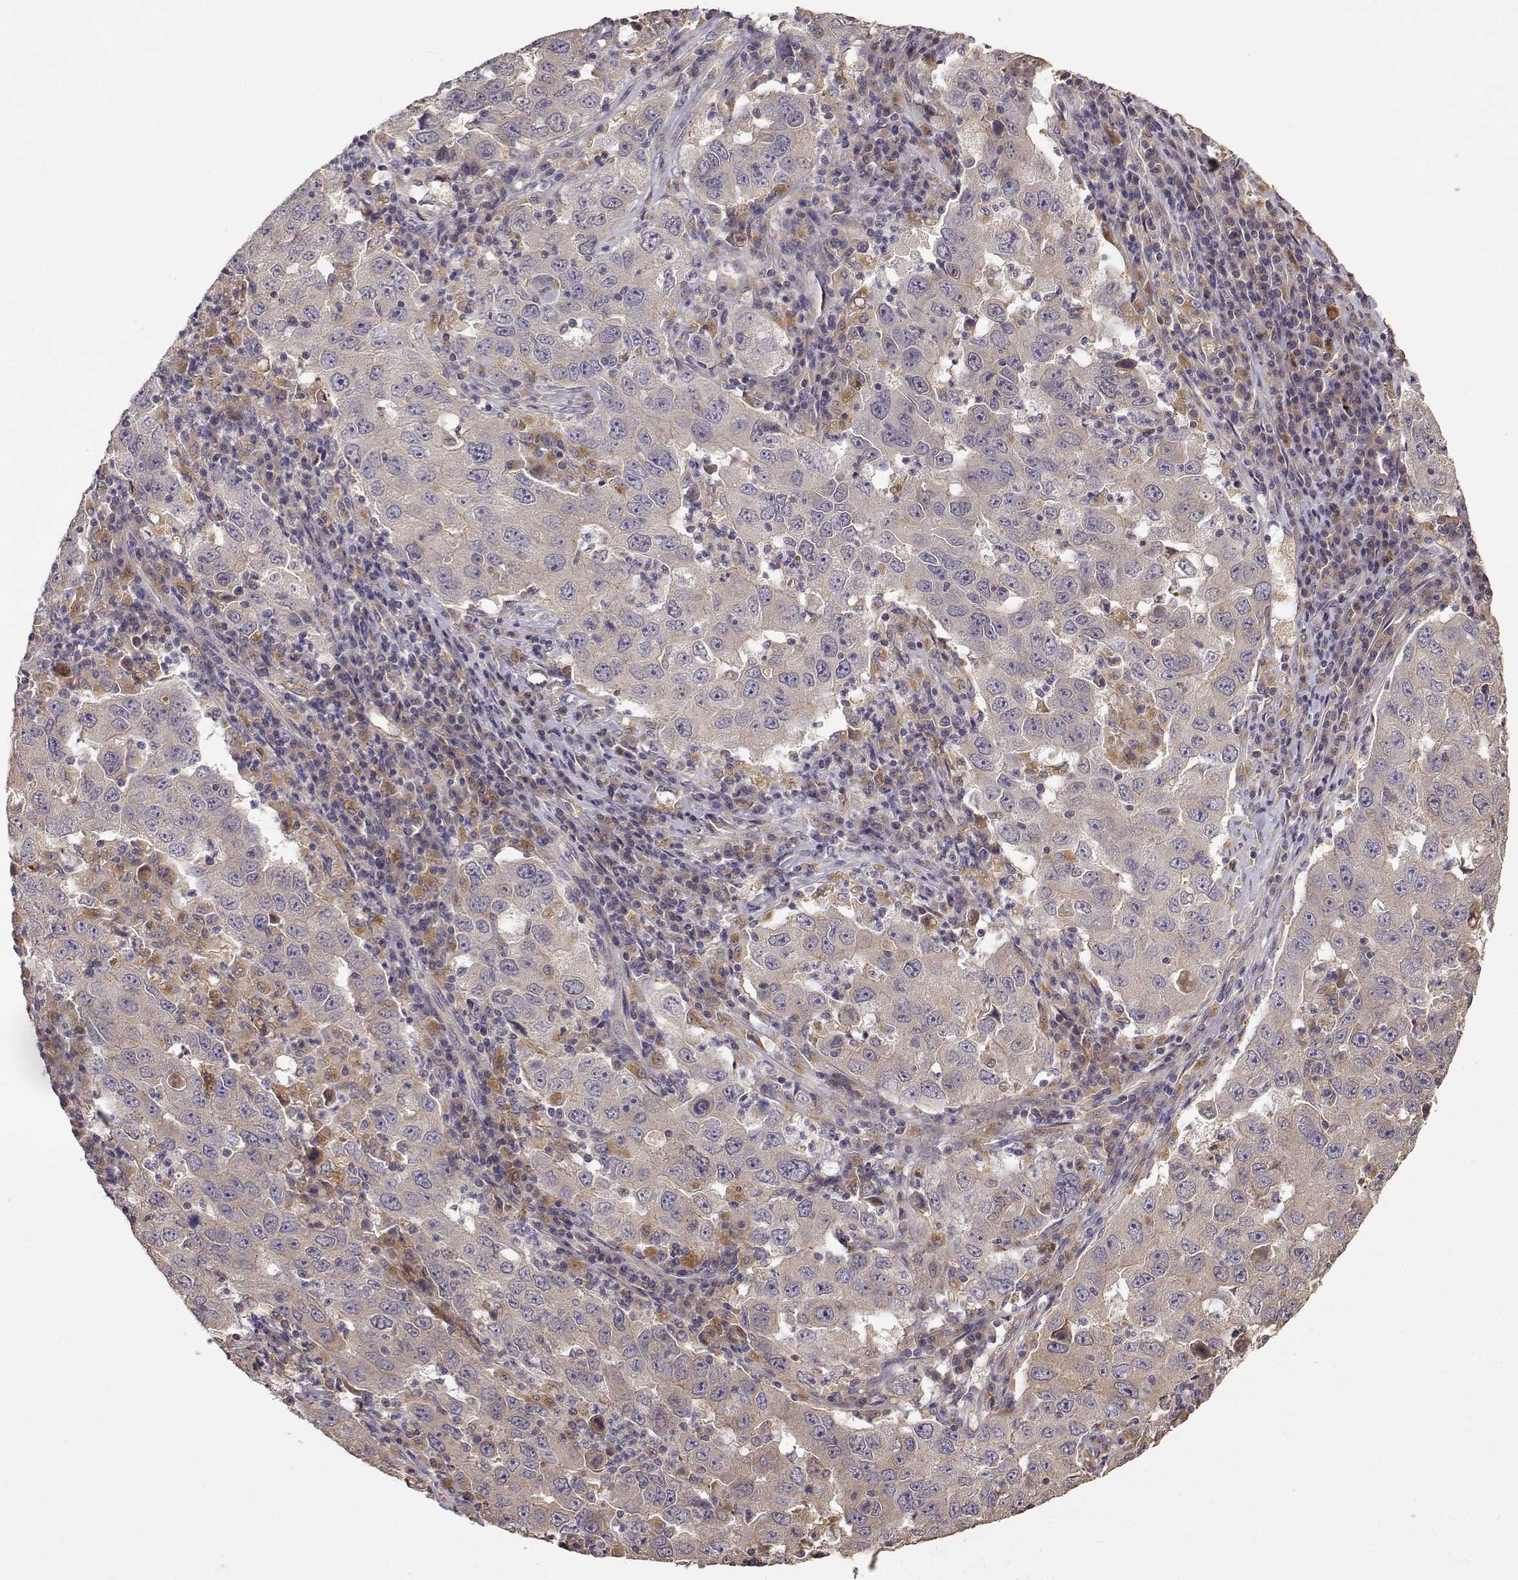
{"staining": {"intensity": "weak", "quantity": "<25%", "location": "cytoplasmic/membranous"}, "tissue": "lung cancer", "cell_type": "Tumor cells", "image_type": "cancer", "snomed": [{"axis": "morphology", "description": "Adenocarcinoma, NOS"}, {"axis": "topography", "description": "Lung"}], "caption": "High magnification brightfield microscopy of adenocarcinoma (lung) stained with DAB (3,3'-diaminobenzidine) (brown) and counterstained with hematoxylin (blue): tumor cells show no significant staining.", "gene": "CRIM1", "patient": {"sex": "male", "age": 73}}